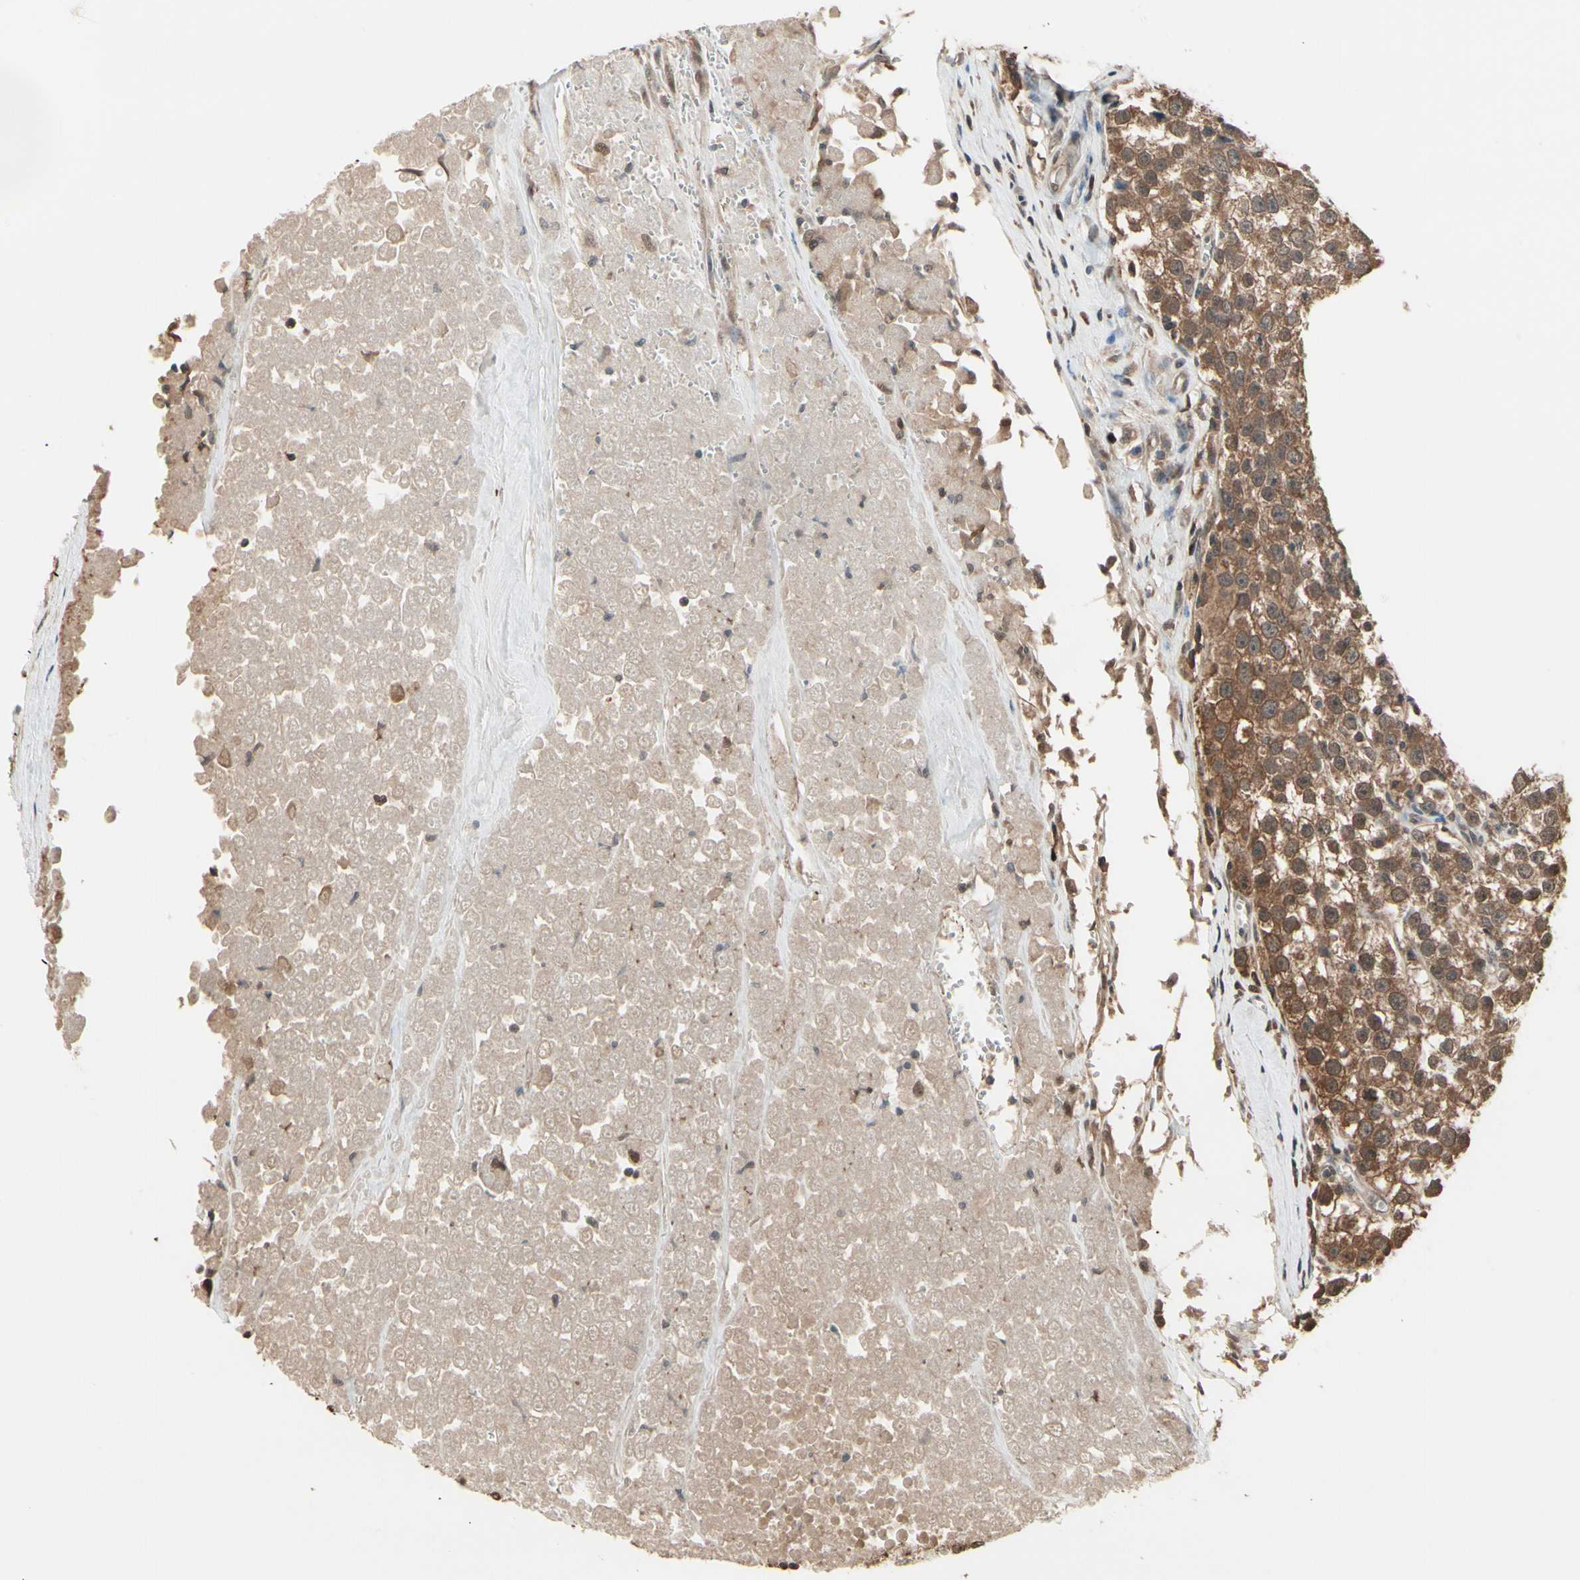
{"staining": {"intensity": "moderate", "quantity": ">75%", "location": "cytoplasmic/membranous"}, "tissue": "testis cancer", "cell_type": "Tumor cells", "image_type": "cancer", "snomed": [{"axis": "morphology", "description": "Seminoma, NOS"}, {"axis": "morphology", "description": "Carcinoma, Embryonal, NOS"}, {"axis": "topography", "description": "Testis"}], "caption": "An image of embryonal carcinoma (testis) stained for a protein exhibits moderate cytoplasmic/membranous brown staining in tumor cells.", "gene": "PNPLA7", "patient": {"sex": "male", "age": 52}}